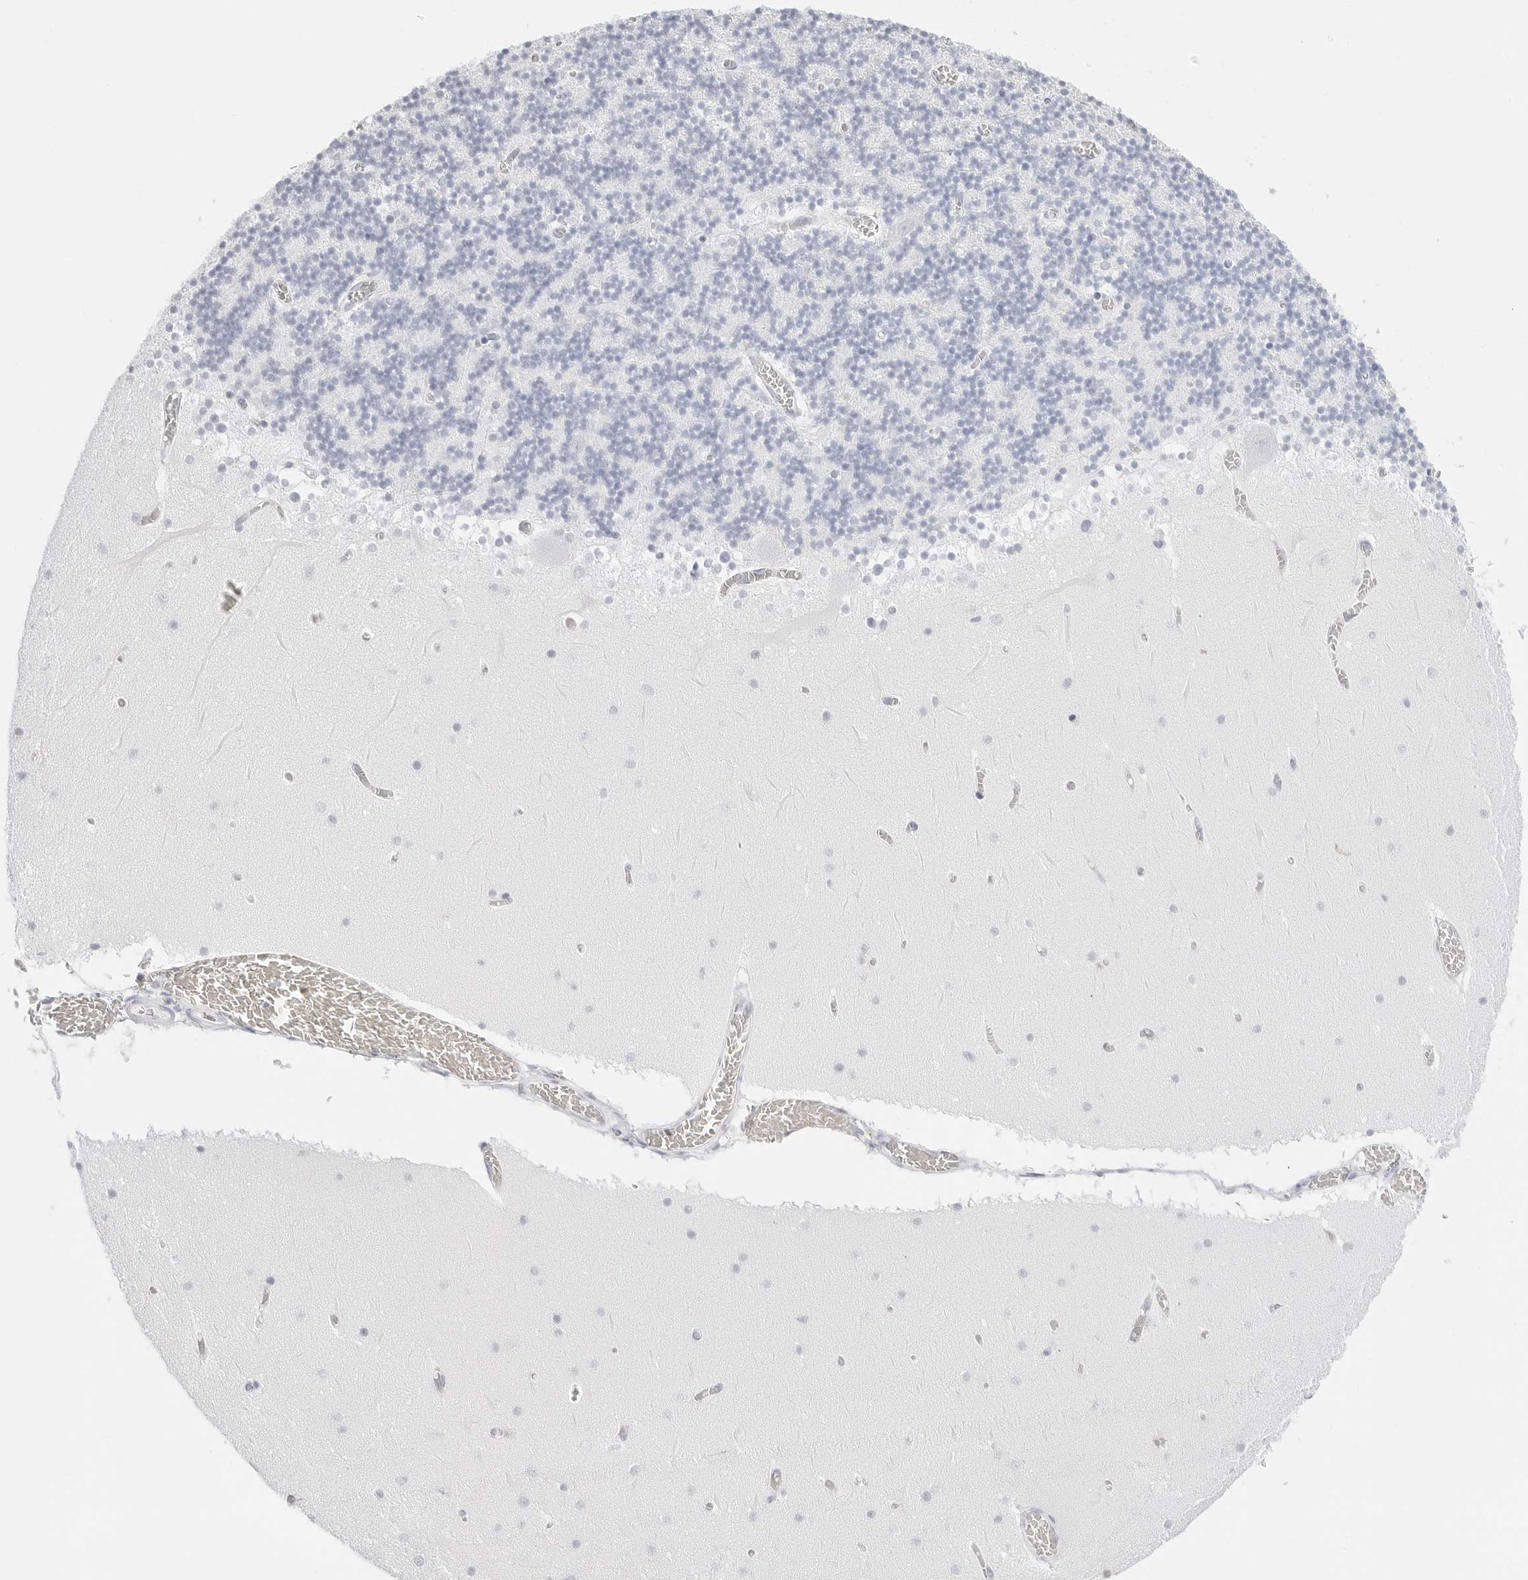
{"staining": {"intensity": "negative", "quantity": "none", "location": "none"}, "tissue": "cerebellum", "cell_type": "Cells in granular layer", "image_type": "normal", "snomed": [{"axis": "morphology", "description": "Normal tissue, NOS"}, {"axis": "topography", "description": "Cerebellum"}], "caption": "This histopathology image is of normal cerebellum stained with IHC to label a protein in brown with the nuclei are counter-stained blue. There is no positivity in cells in granular layer.", "gene": "TFF2", "patient": {"sex": "female", "age": 28}}